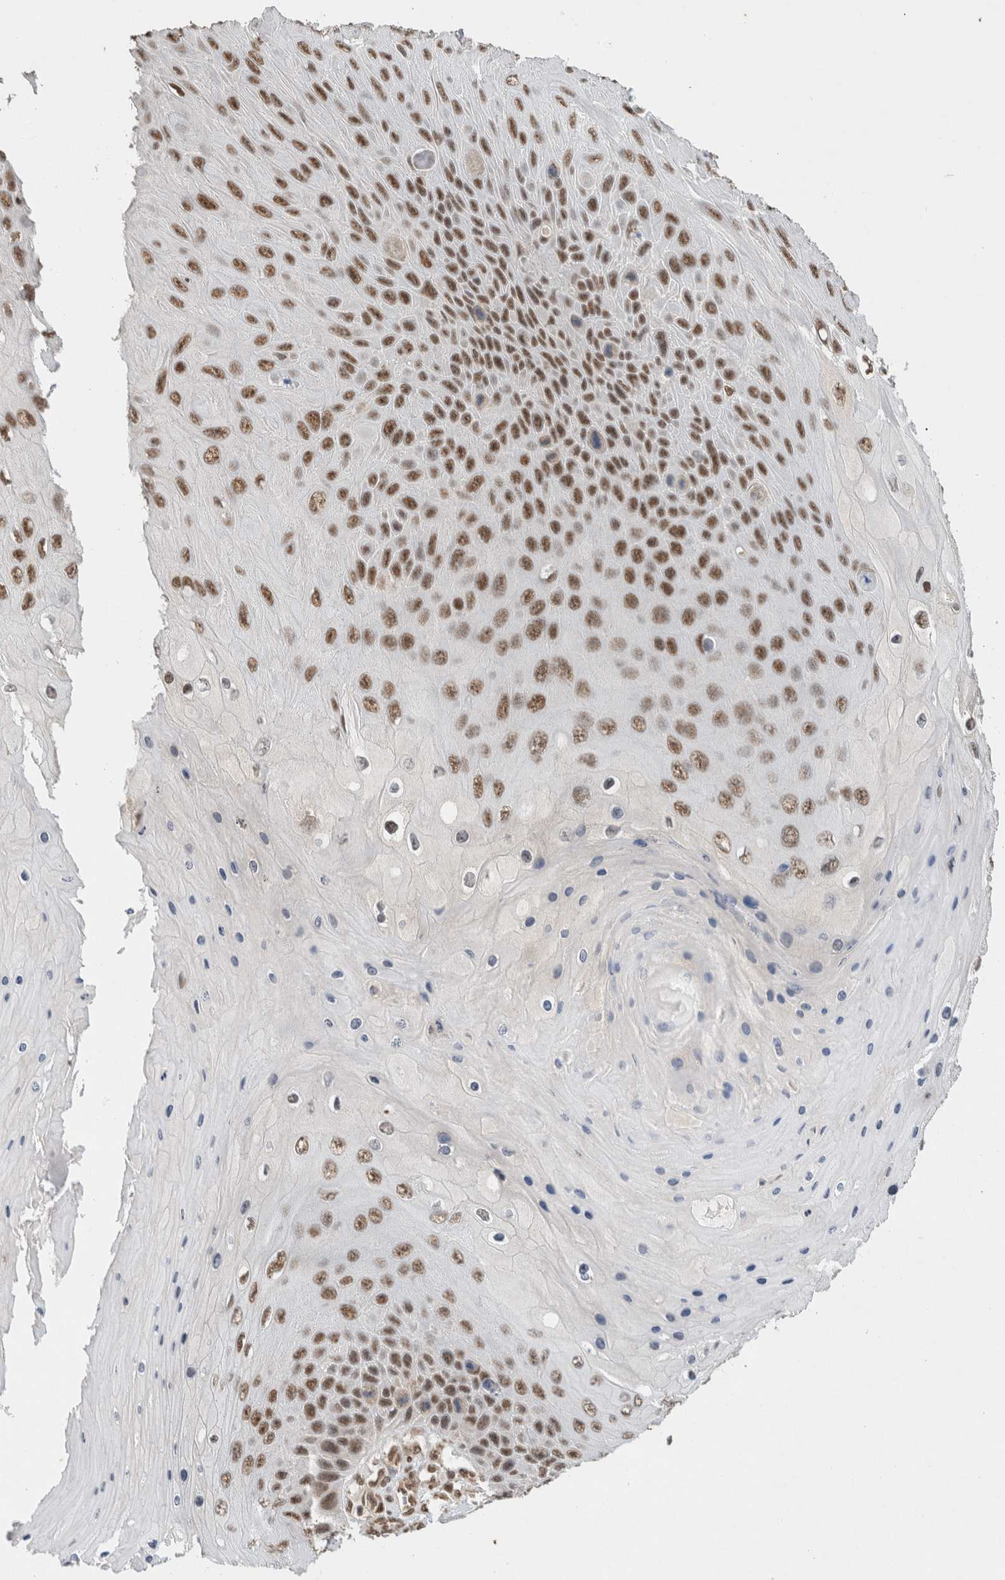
{"staining": {"intensity": "strong", "quantity": ">75%", "location": "nuclear"}, "tissue": "skin cancer", "cell_type": "Tumor cells", "image_type": "cancer", "snomed": [{"axis": "morphology", "description": "Squamous cell carcinoma, NOS"}, {"axis": "topography", "description": "Skin"}], "caption": "Human skin cancer (squamous cell carcinoma) stained with a protein marker exhibits strong staining in tumor cells.", "gene": "DDX42", "patient": {"sex": "female", "age": 88}}